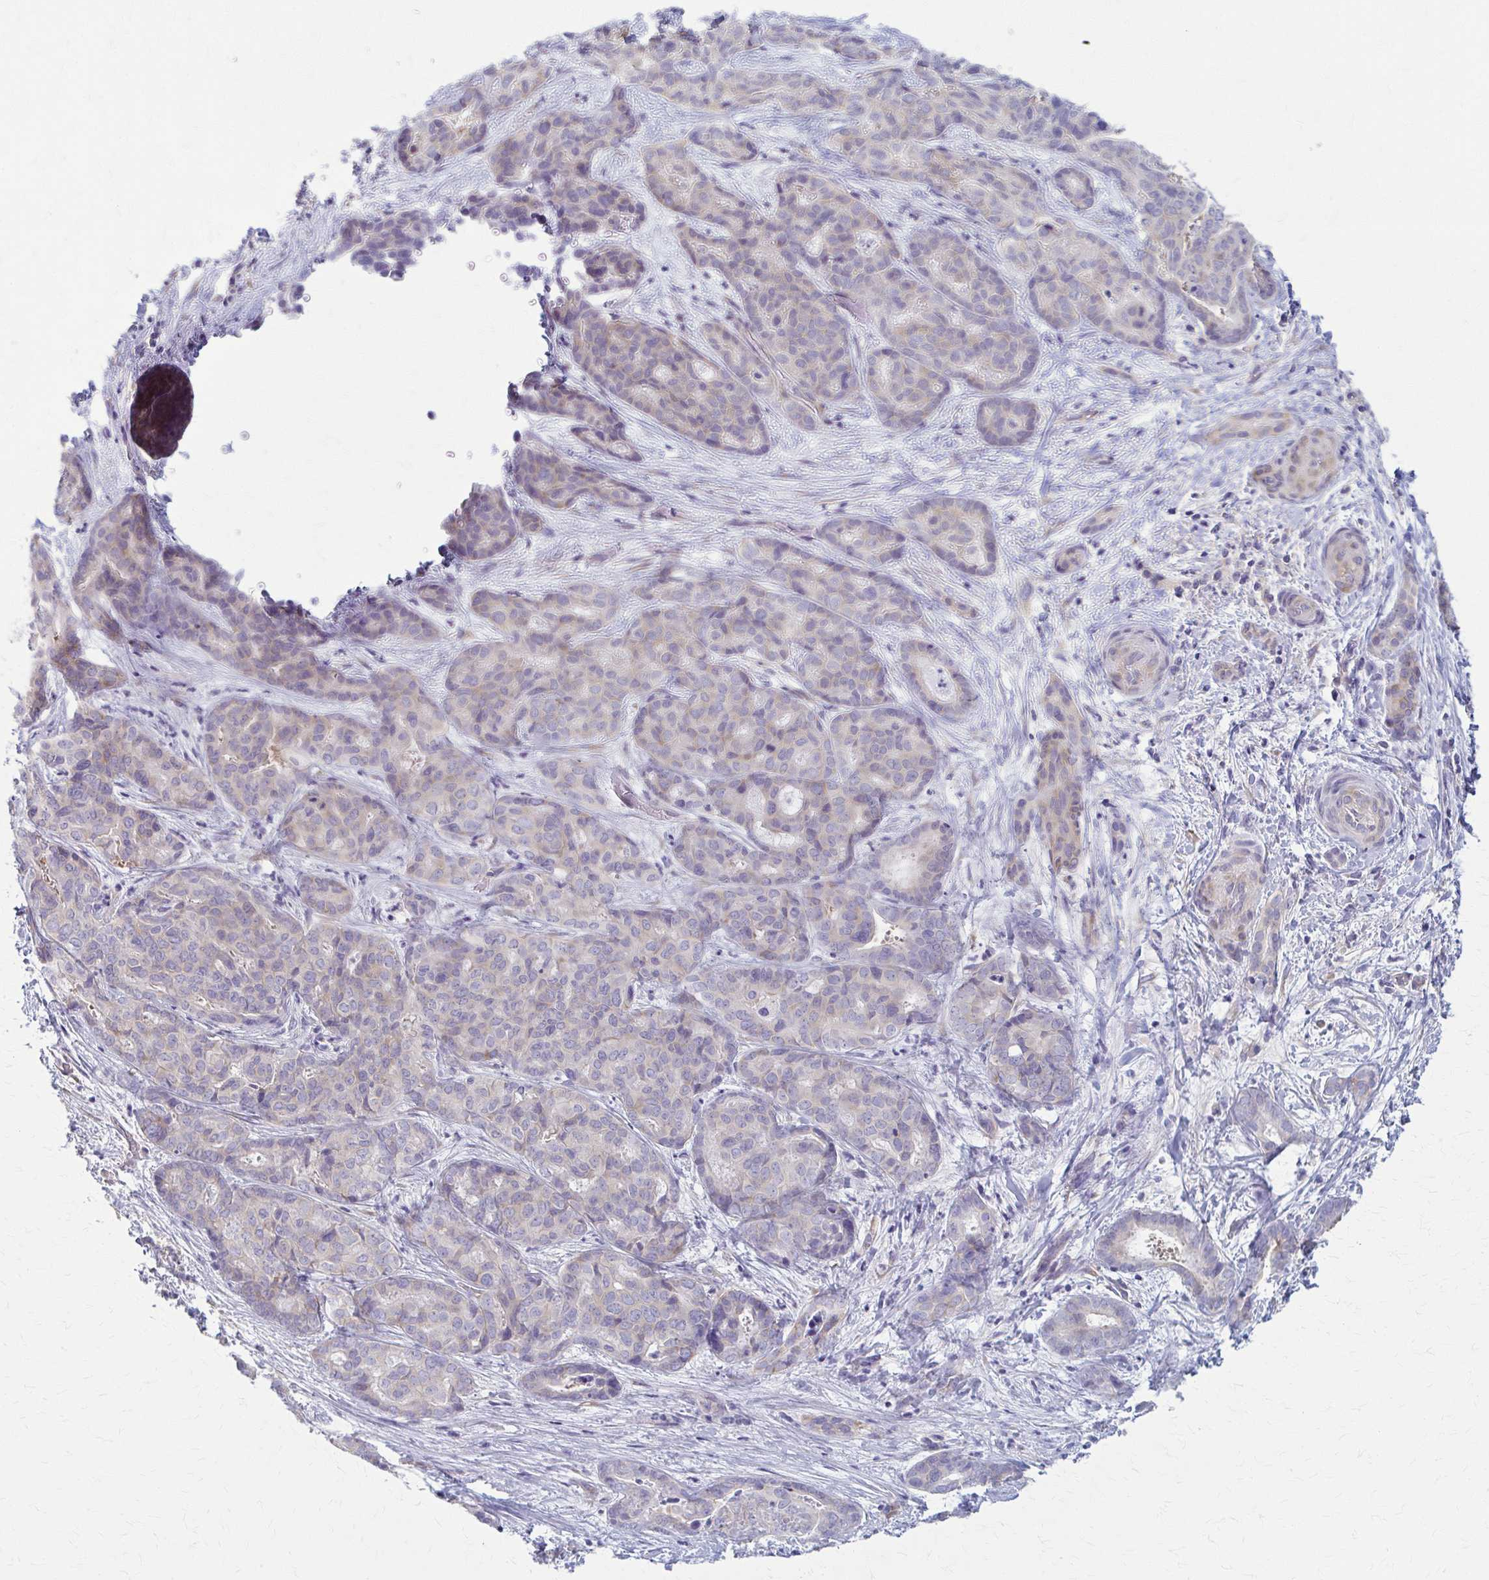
{"staining": {"intensity": "negative", "quantity": "none", "location": "none"}, "tissue": "liver cancer", "cell_type": "Tumor cells", "image_type": "cancer", "snomed": [{"axis": "morphology", "description": "Cholangiocarcinoma"}, {"axis": "topography", "description": "Liver"}], "caption": "IHC histopathology image of neoplastic tissue: liver cancer (cholangiocarcinoma) stained with DAB exhibits no significant protein positivity in tumor cells.", "gene": "PRKRA", "patient": {"sex": "female", "age": 64}}